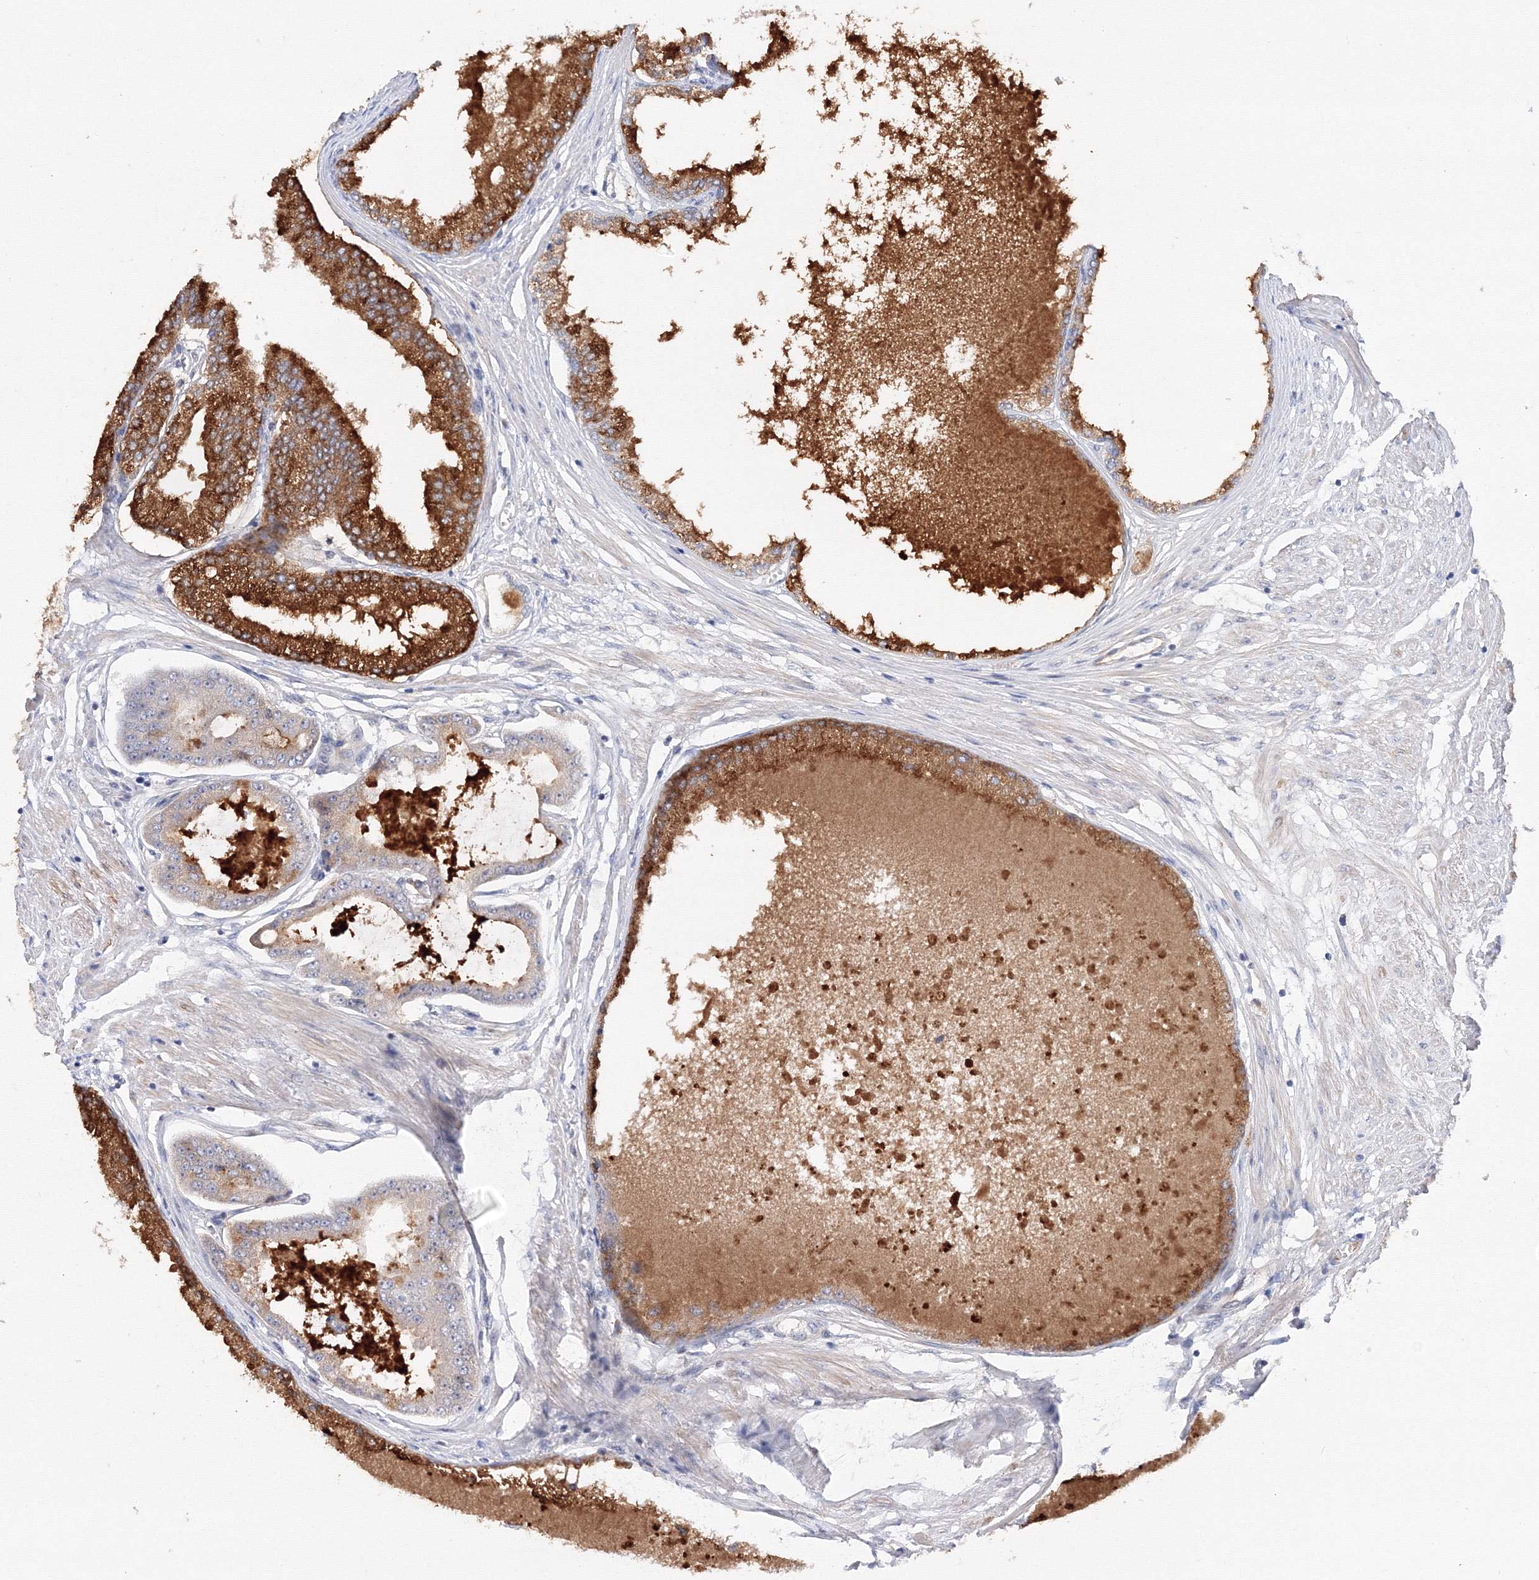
{"staining": {"intensity": "strong", "quantity": ">75%", "location": "cytoplasmic/membranous"}, "tissue": "prostate cancer", "cell_type": "Tumor cells", "image_type": "cancer", "snomed": [{"axis": "morphology", "description": "Adenocarcinoma, Low grade"}, {"axis": "topography", "description": "Prostate"}], "caption": "Immunohistochemical staining of low-grade adenocarcinoma (prostate) demonstrates high levels of strong cytoplasmic/membranous expression in approximately >75% of tumor cells.", "gene": "DIS3L2", "patient": {"sex": "male", "age": 63}}